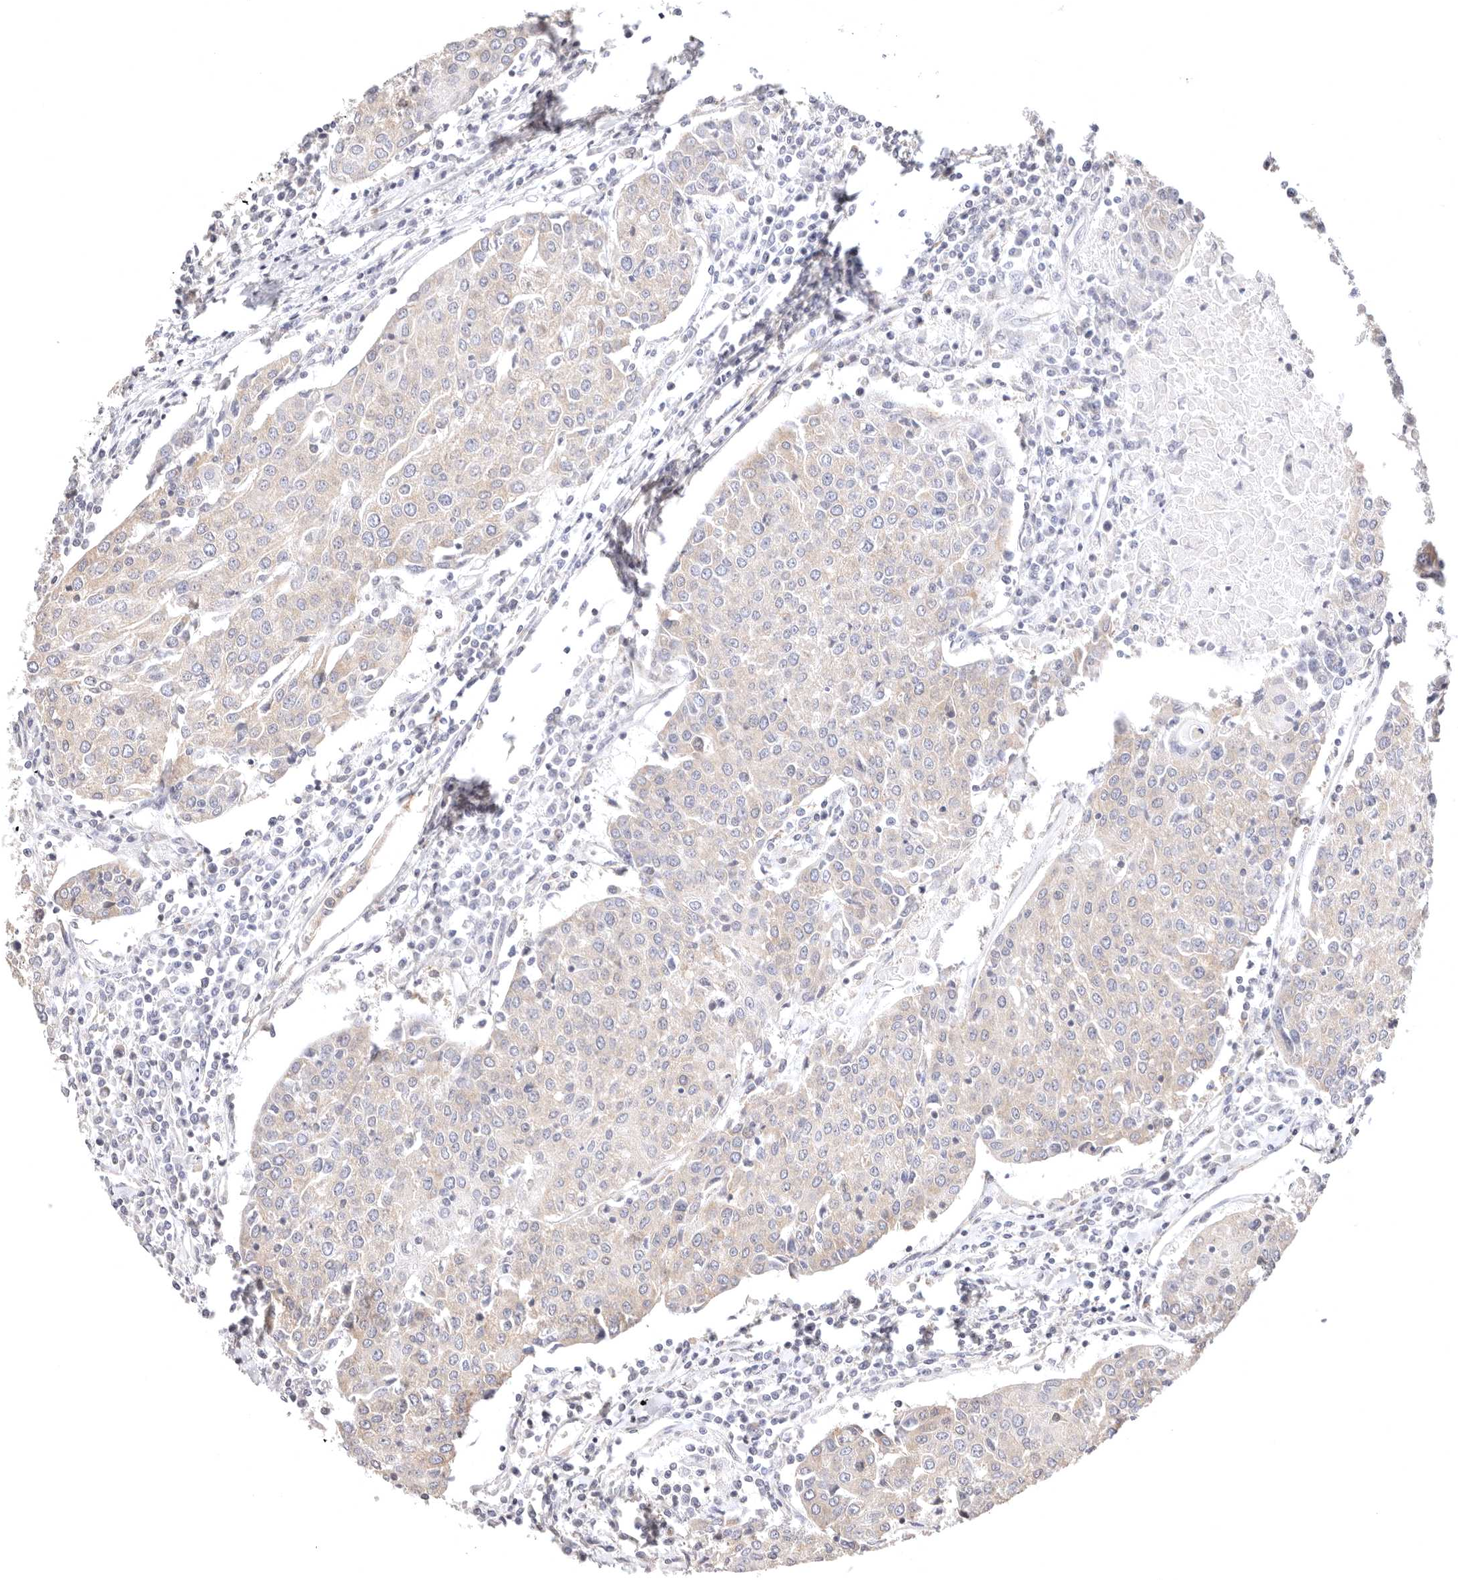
{"staining": {"intensity": "weak", "quantity": "<25%", "location": "cytoplasmic/membranous"}, "tissue": "urothelial cancer", "cell_type": "Tumor cells", "image_type": "cancer", "snomed": [{"axis": "morphology", "description": "Urothelial carcinoma, High grade"}, {"axis": "topography", "description": "Urinary bladder"}], "caption": "High-grade urothelial carcinoma stained for a protein using IHC demonstrates no expression tumor cells.", "gene": "KCMF1", "patient": {"sex": "female", "age": 85}}